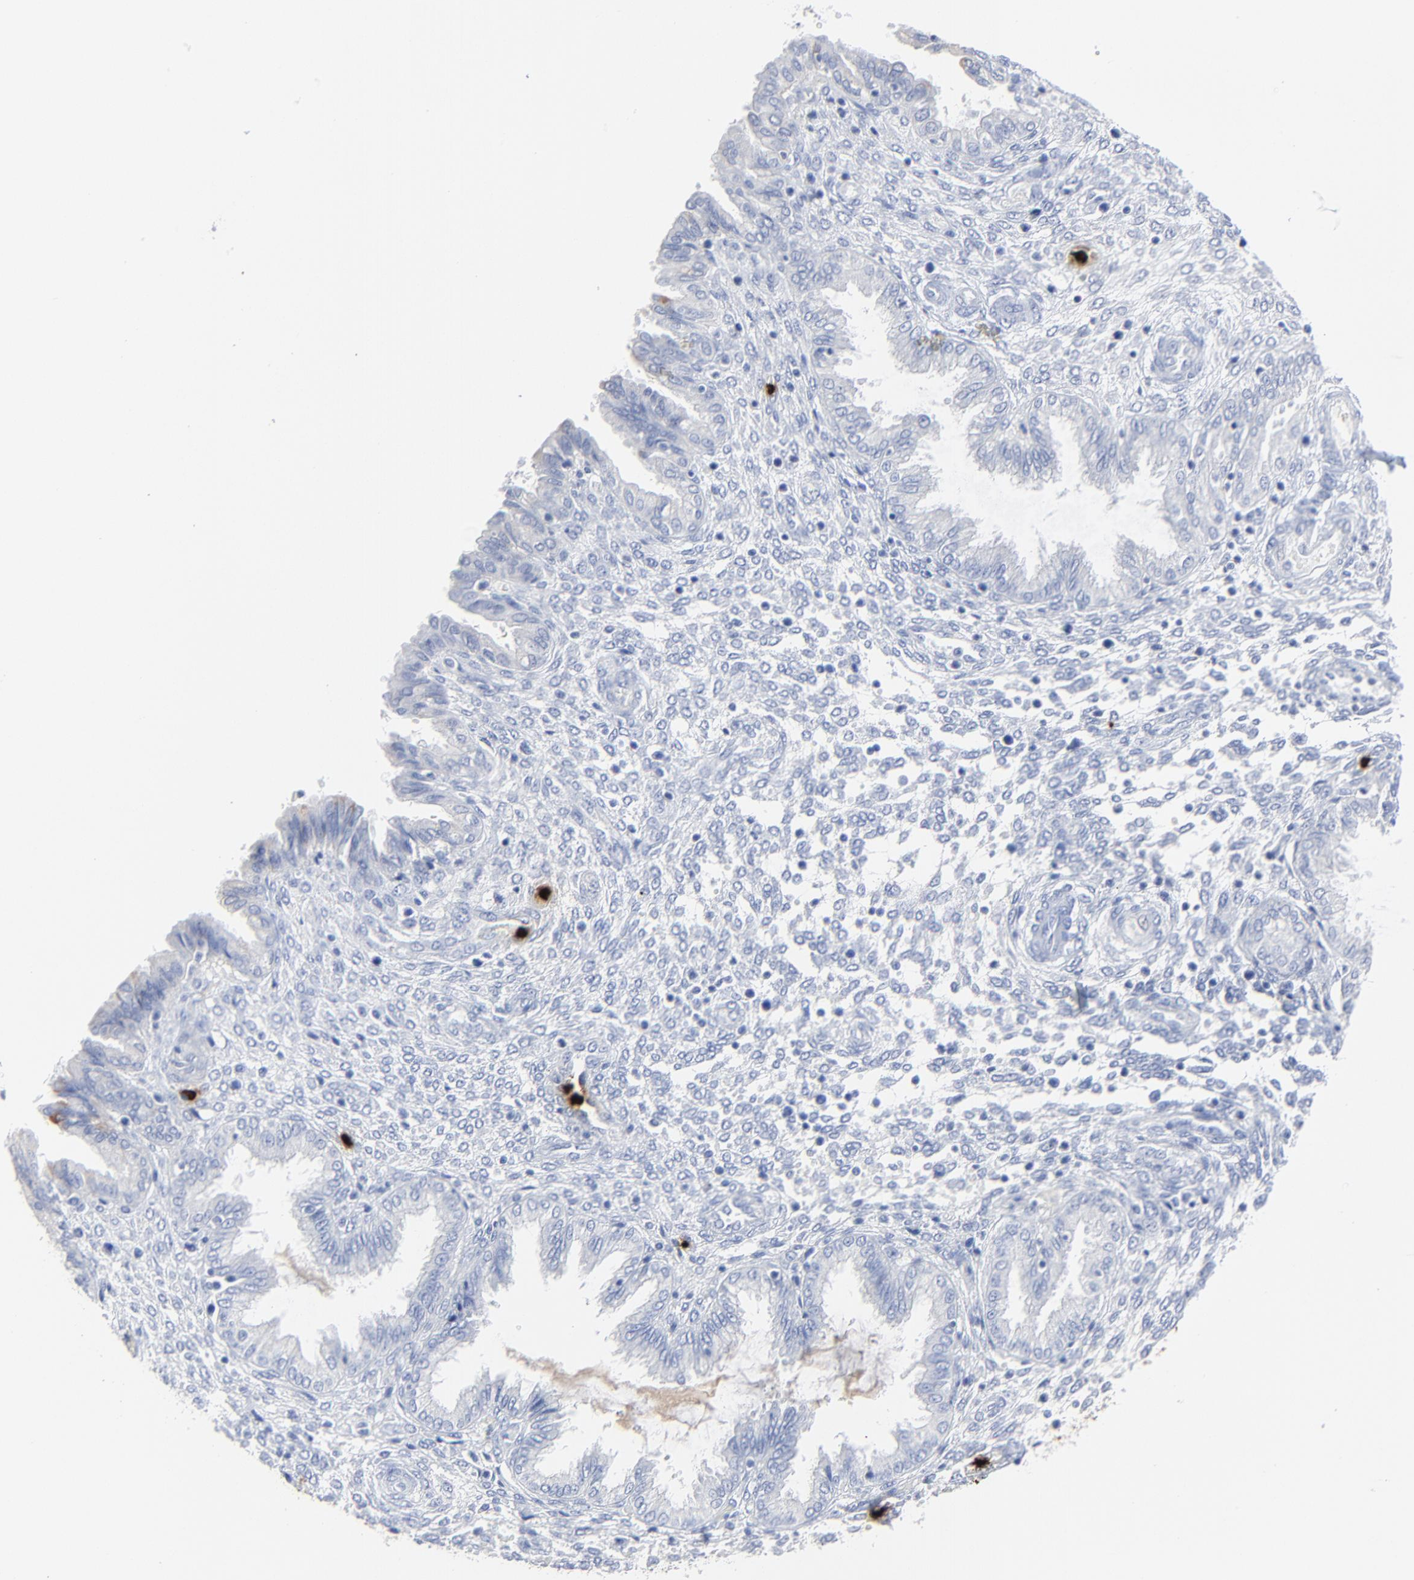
{"staining": {"intensity": "negative", "quantity": "none", "location": "none"}, "tissue": "endometrium", "cell_type": "Cells in endometrial stroma", "image_type": "normal", "snomed": [{"axis": "morphology", "description": "Normal tissue, NOS"}, {"axis": "topography", "description": "Endometrium"}], "caption": "Immunohistochemistry of unremarkable human endometrium demonstrates no staining in cells in endometrial stroma.", "gene": "LCN2", "patient": {"sex": "female", "age": 33}}